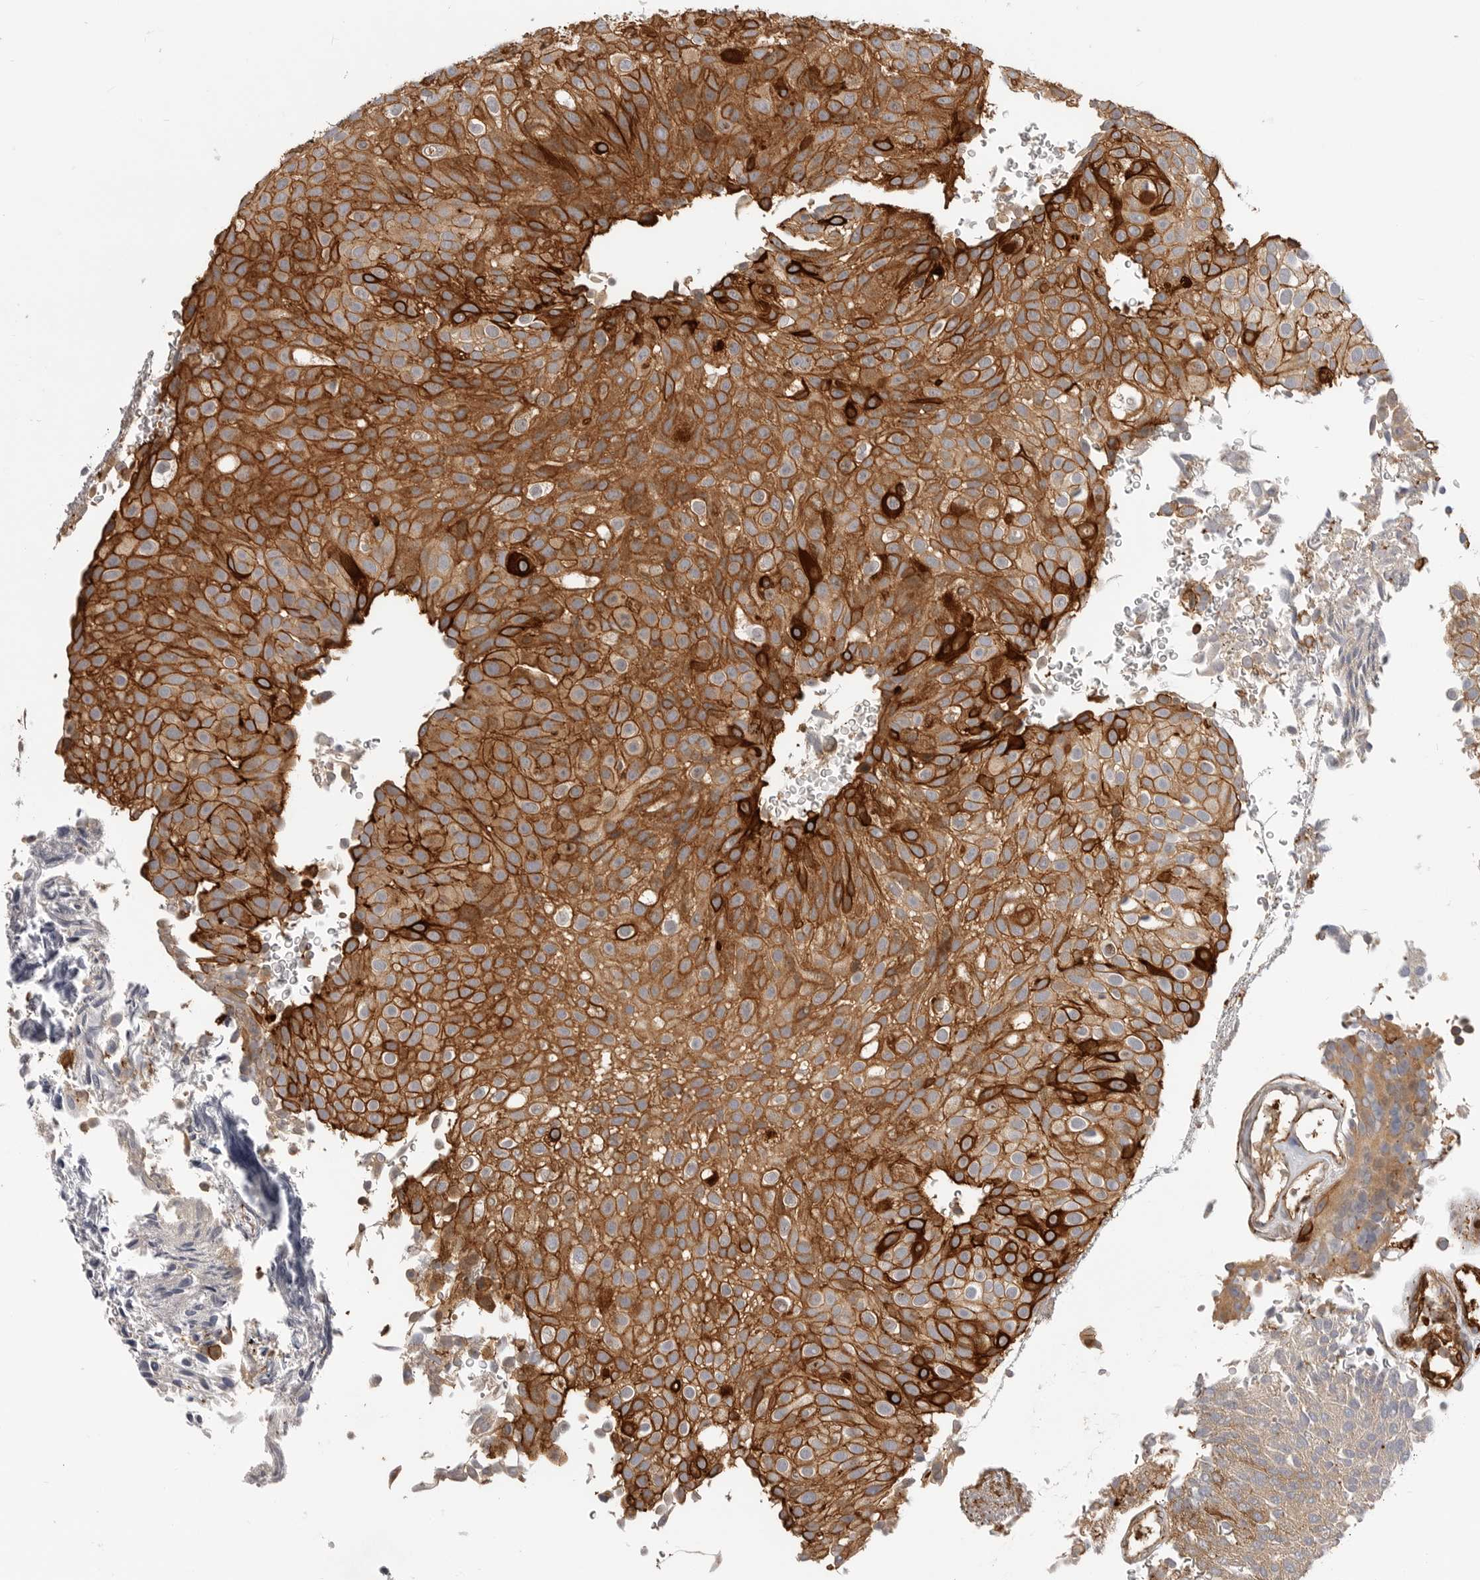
{"staining": {"intensity": "strong", "quantity": ">75%", "location": "cytoplasmic/membranous"}, "tissue": "urothelial cancer", "cell_type": "Tumor cells", "image_type": "cancer", "snomed": [{"axis": "morphology", "description": "Urothelial carcinoma, Low grade"}, {"axis": "topography", "description": "Urinary bladder"}], "caption": "A brown stain highlights strong cytoplasmic/membranous staining of a protein in human urothelial cancer tumor cells.", "gene": "GPATCH2", "patient": {"sex": "male", "age": 78}}